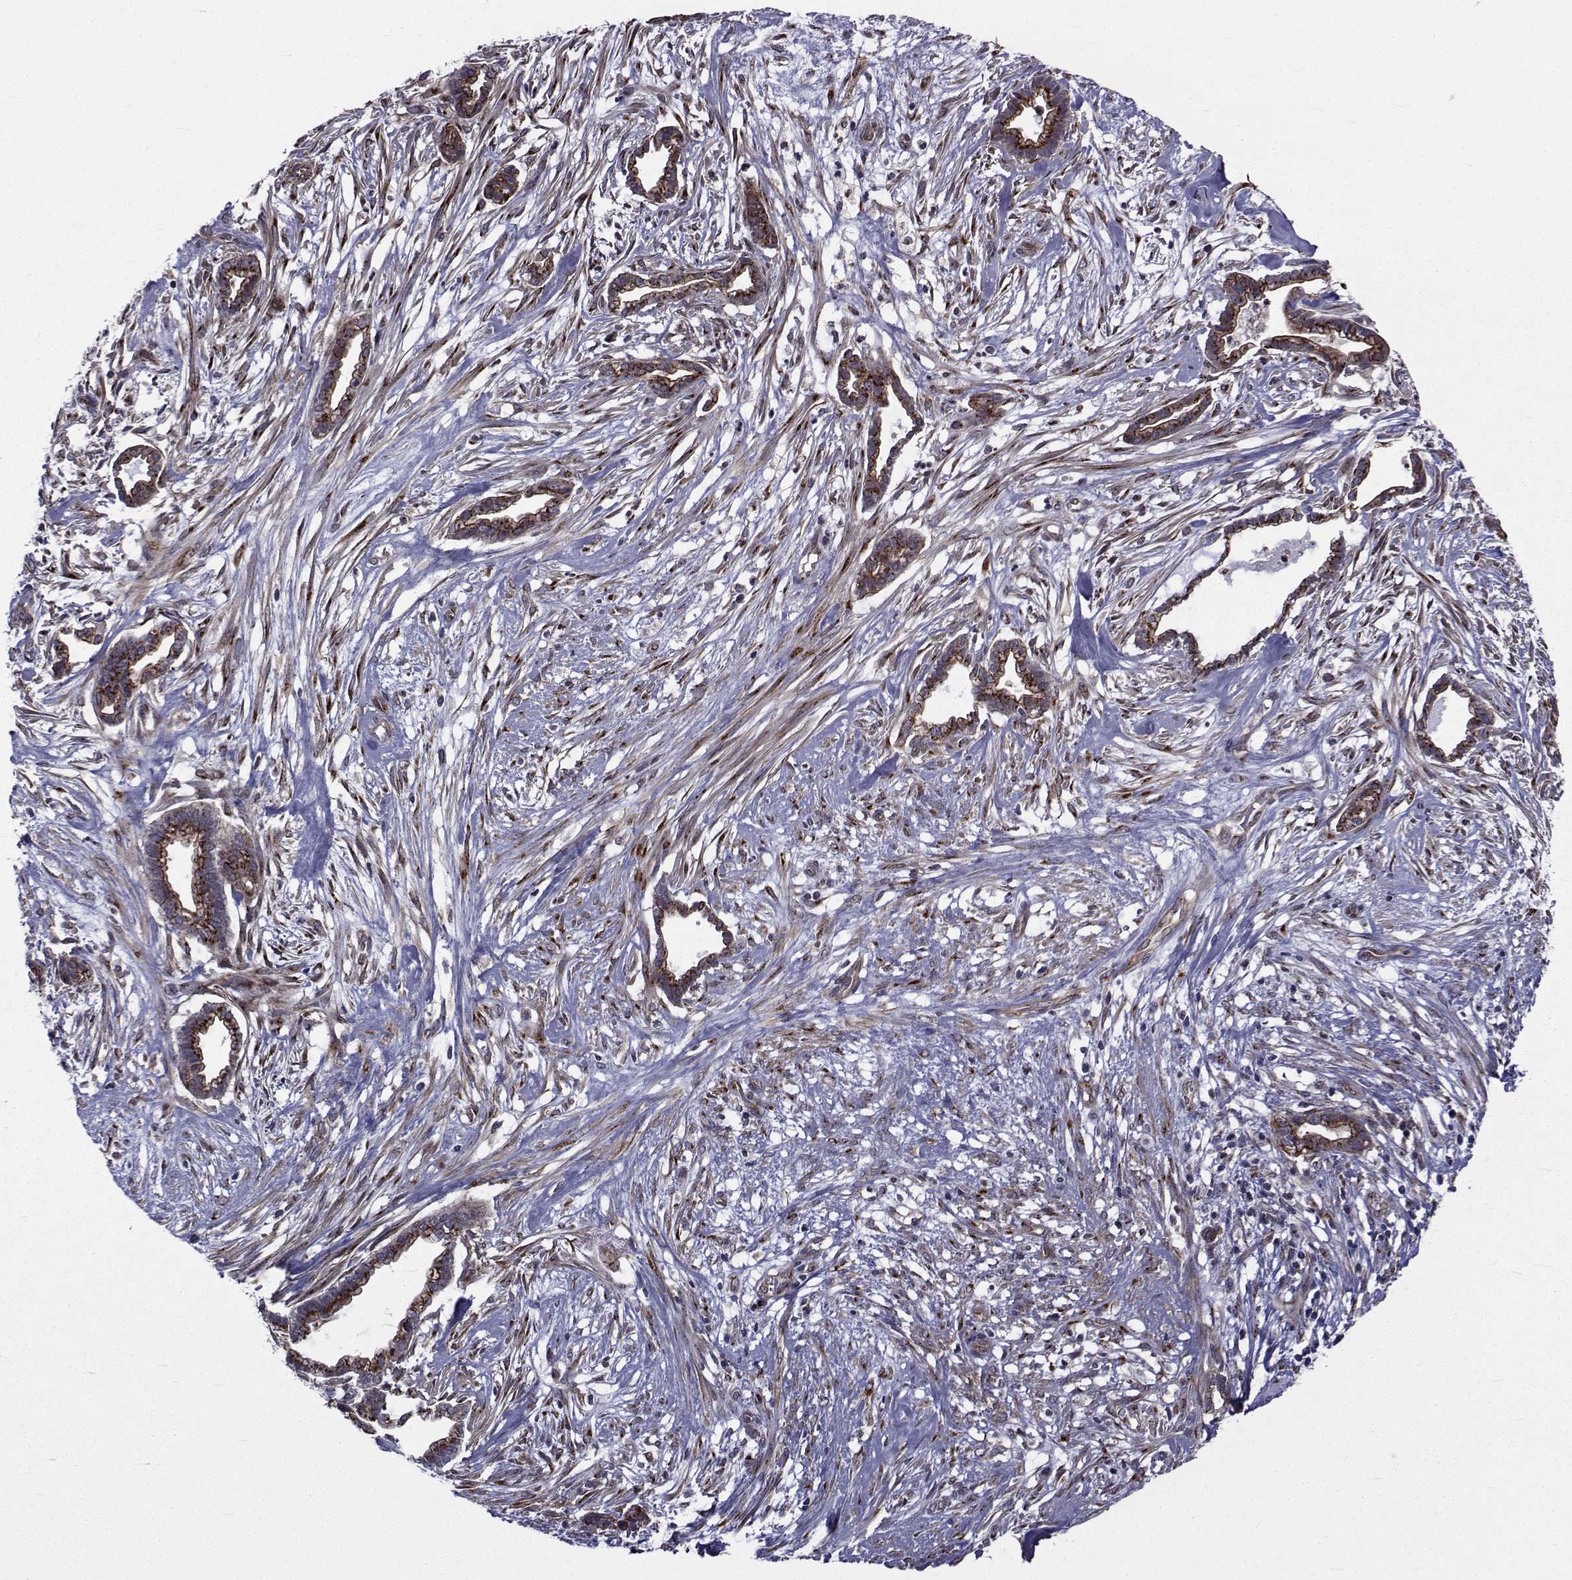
{"staining": {"intensity": "moderate", "quantity": "25%-75%", "location": "cytoplasmic/membranous"}, "tissue": "cervical cancer", "cell_type": "Tumor cells", "image_type": "cancer", "snomed": [{"axis": "morphology", "description": "Adenocarcinoma, NOS"}, {"axis": "topography", "description": "Cervix"}], "caption": "Immunohistochemistry image of adenocarcinoma (cervical) stained for a protein (brown), which exhibits medium levels of moderate cytoplasmic/membranous staining in about 25%-75% of tumor cells.", "gene": "ATP6V1C2", "patient": {"sex": "female", "age": 62}}